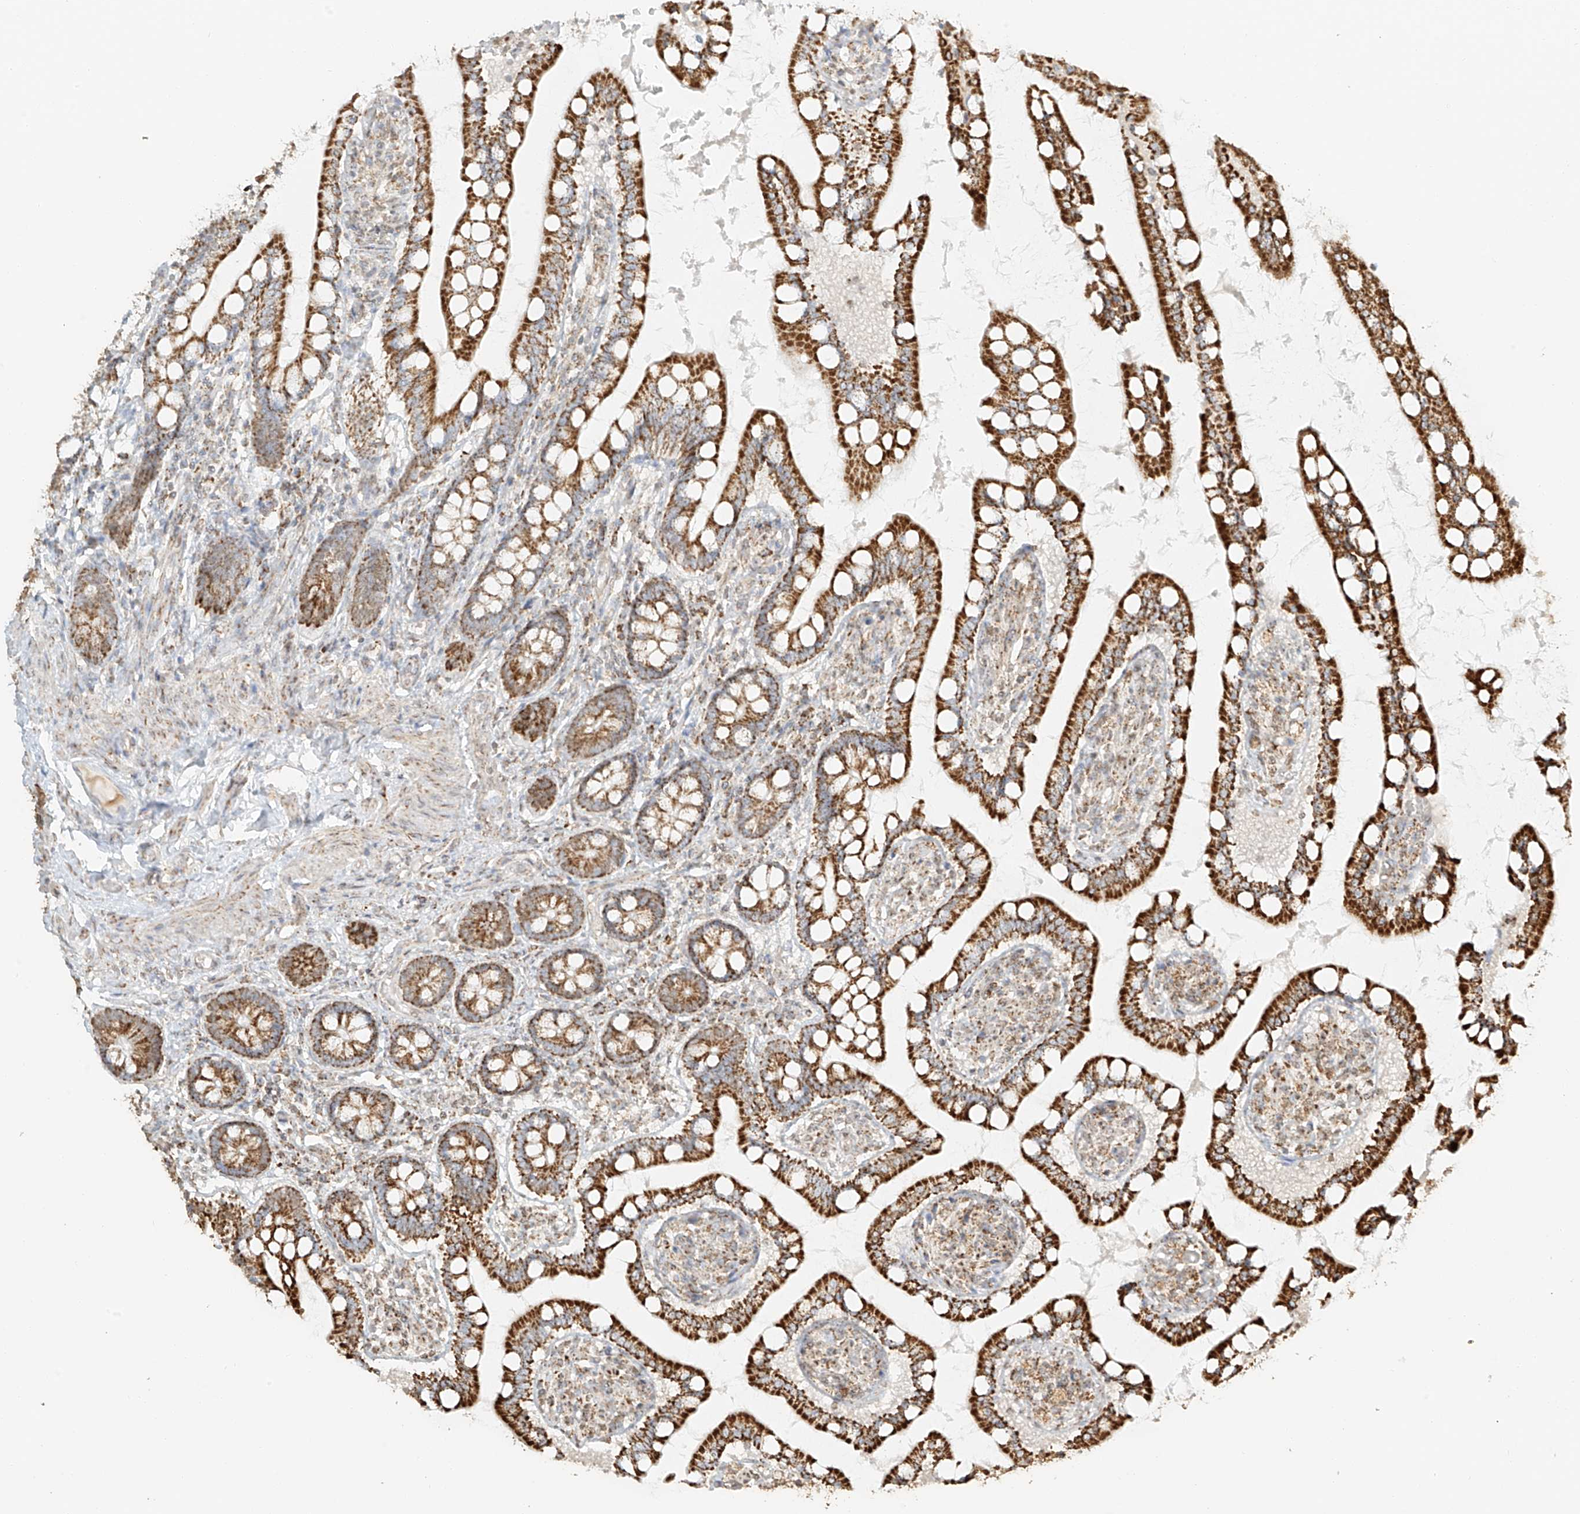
{"staining": {"intensity": "strong", "quantity": ">75%", "location": "cytoplasmic/membranous"}, "tissue": "small intestine", "cell_type": "Glandular cells", "image_type": "normal", "snomed": [{"axis": "morphology", "description": "Normal tissue, NOS"}, {"axis": "topography", "description": "Small intestine"}], "caption": "Strong cytoplasmic/membranous expression is appreciated in about >75% of glandular cells in normal small intestine.", "gene": "MIPEP", "patient": {"sex": "male", "age": 52}}